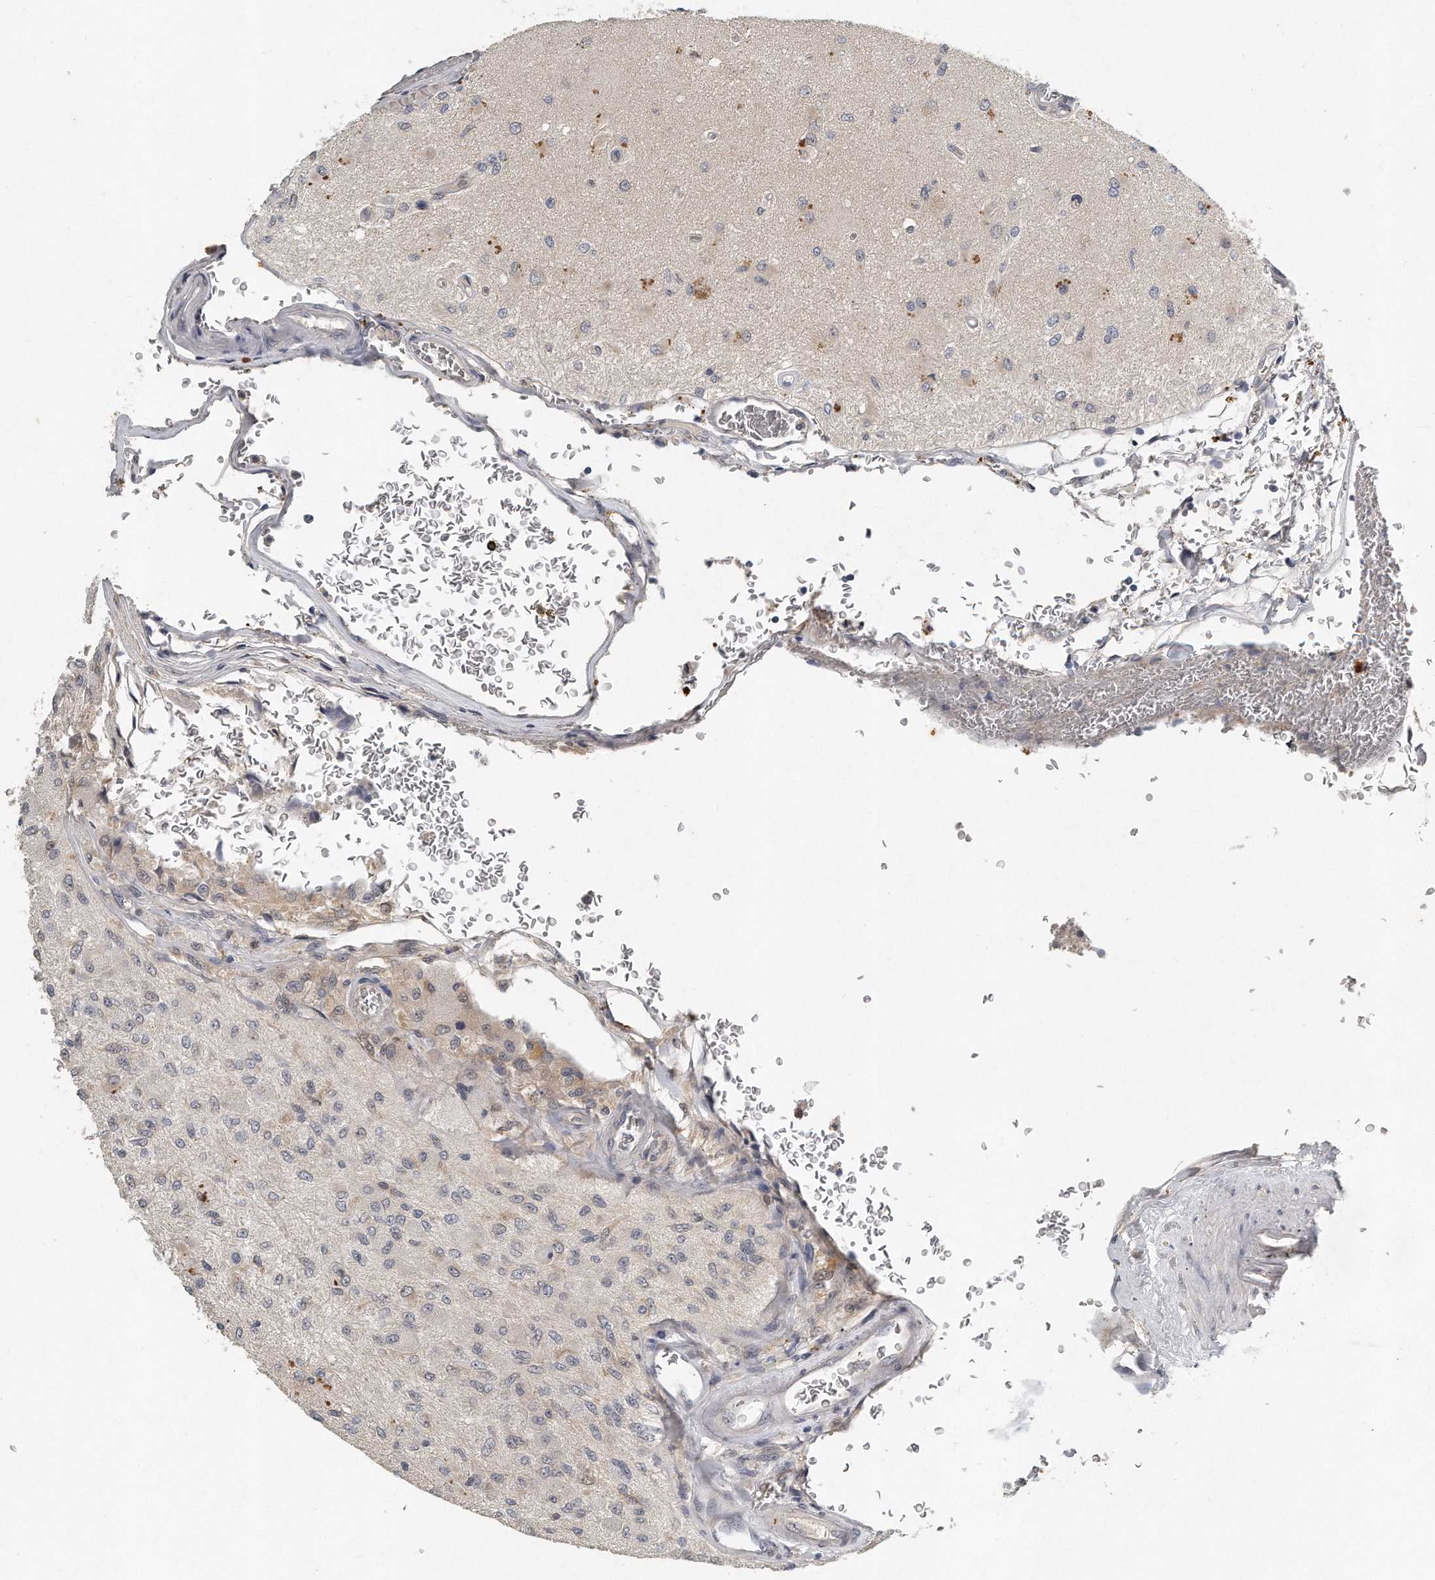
{"staining": {"intensity": "negative", "quantity": "none", "location": "none"}, "tissue": "glioma", "cell_type": "Tumor cells", "image_type": "cancer", "snomed": [{"axis": "morphology", "description": "Normal tissue, NOS"}, {"axis": "morphology", "description": "Glioma, malignant, High grade"}, {"axis": "topography", "description": "Cerebral cortex"}], "caption": "There is no significant expression in tumor cells of high-grade glioma (malignant).", "gene": "CAMK1", "patient": {"sex": "male", "age": 77}}